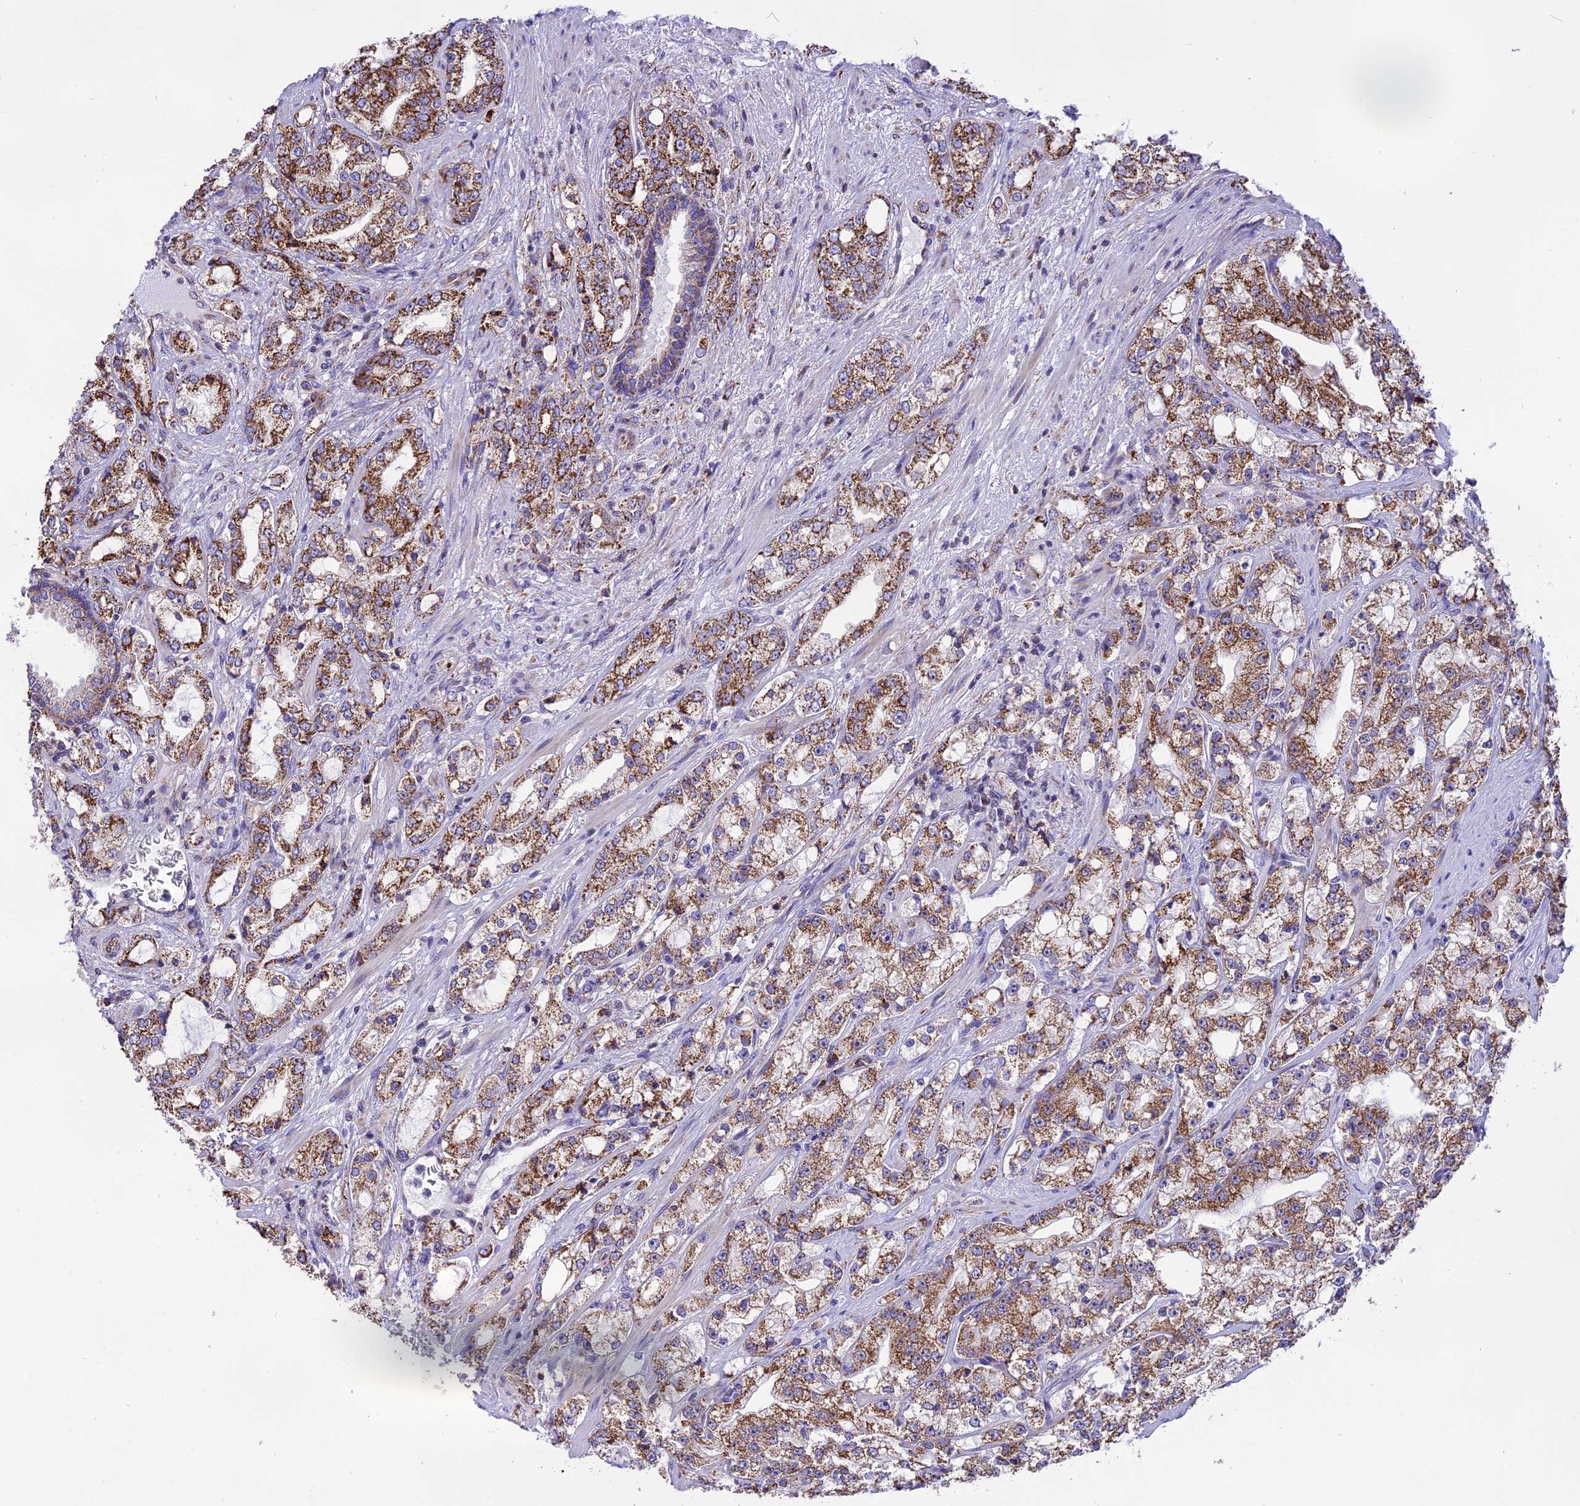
{"staining": {"intensity": "moderate", "quantity": ">75%", "location": "cytoplasmic/membranous"}, "tissue": "prostate cancer", "cell_type": "Tumor cells", "image_type": "cancer", "snomed": [{"axis": "morphology", "description": "Adenocarcinoma, High grade"}, {"axis": "topography", "description": "Prostate"}], "caption": "High-grade adenocarcinoma (prostate) stained with immunohistochemistry (IHC) shows moderate cytoplasmic/membranous staining in approximately >75% of tumor cells. (IHC, brightfield microscopy, high magnification).", "gene": "DOC2B", "patient": {"sex": "male", "age": 64}}